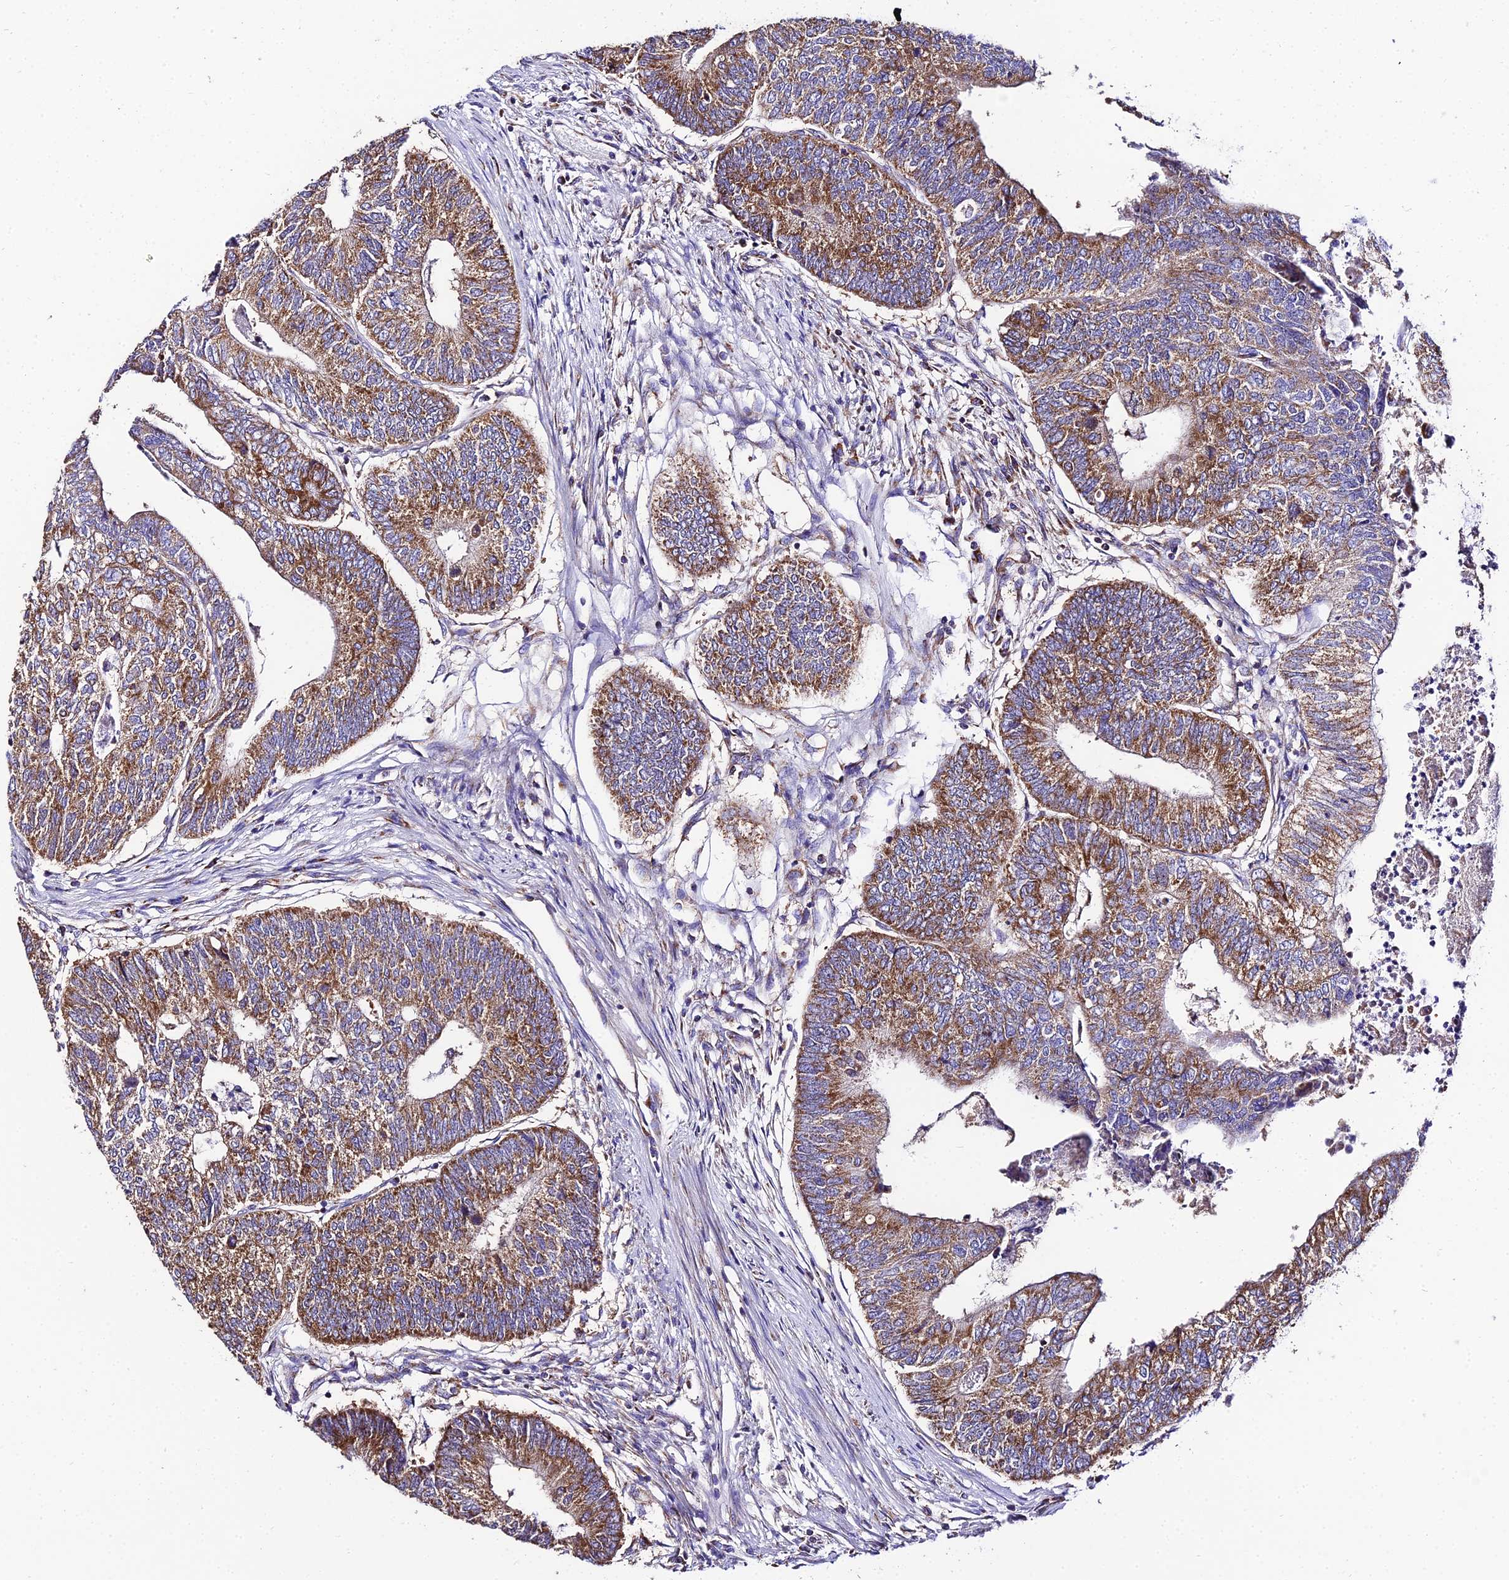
{"staining": {"intensity": "moderate", "quantity": ">75%", "location": "cytoplasmic/membranous"}, "tissue": "colorectal cancer", "cell_type": "Tumor cells", "image_type": "cancer", "snomed": [{"axis": "morphology", "description": "Adenocarcinoma, NOS"}, {"axis": "topography", "description": "Colon"}], "caption": "Protein expression analysis of human colorectal adenocarcinoma reveals moderate cytoplasmic/membranous expression in about >75% of tumor cells.", "gene": "OCIAD1", "patient": {"sex": "female", "age": 67}}